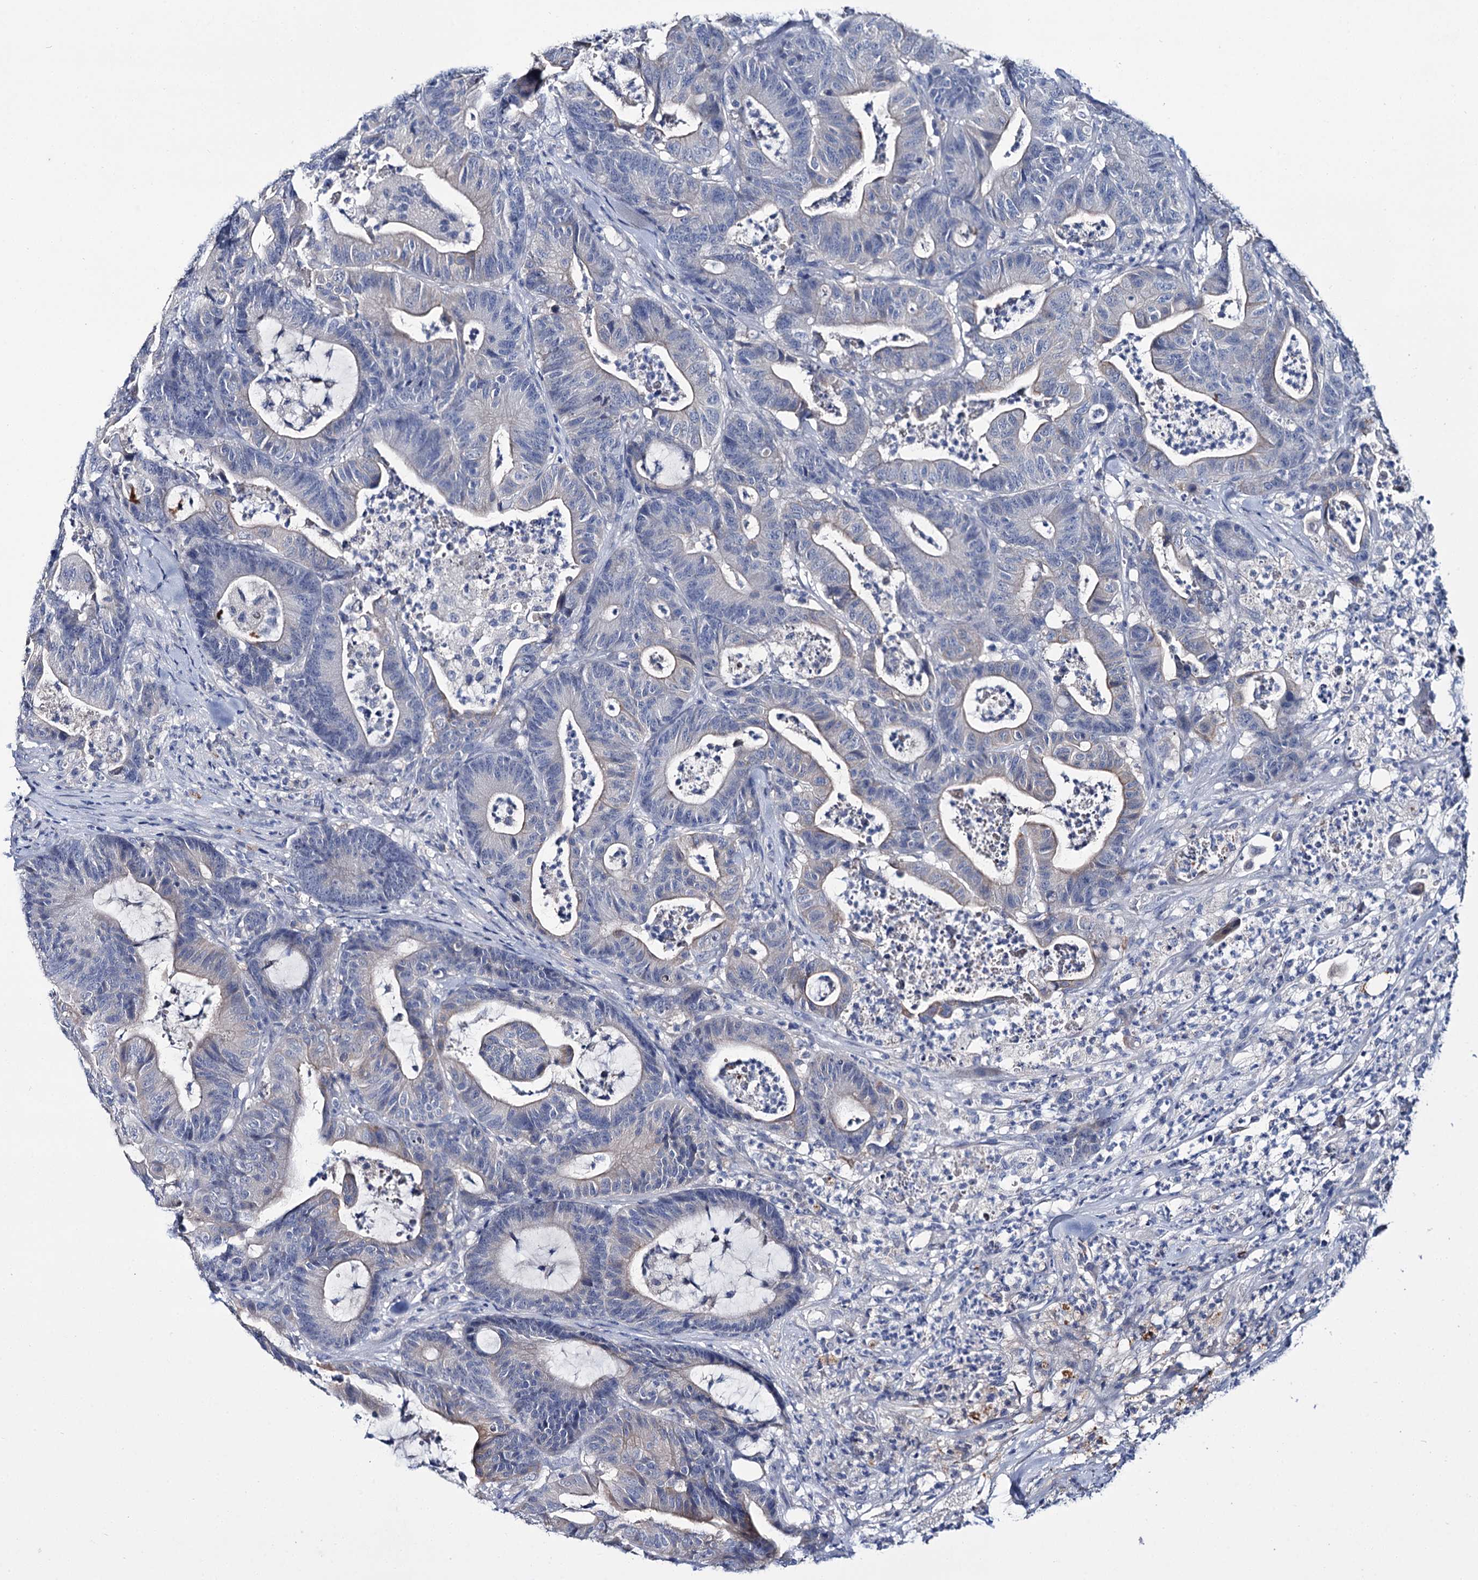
{"staining": {"intensity": "weak", "quantity": "<25%", "location": "cytoplasmic/membranous"}, "tissue": "colorectal cancer", "cell_type": "Tumor cells", "image_type": "cancer", "snomed": [{"axis": "morphology", "description": "Adenocarcinoma, NOS"}, {"axis": "topography", "description": "Colon"}], "caption": "Immunohistochemical staining of human adenocarcinoma (colorectal) shows no significant expression in tumor cells.", "gene": "LYZL4", "patient": {"sex": "female", "age": 84}}